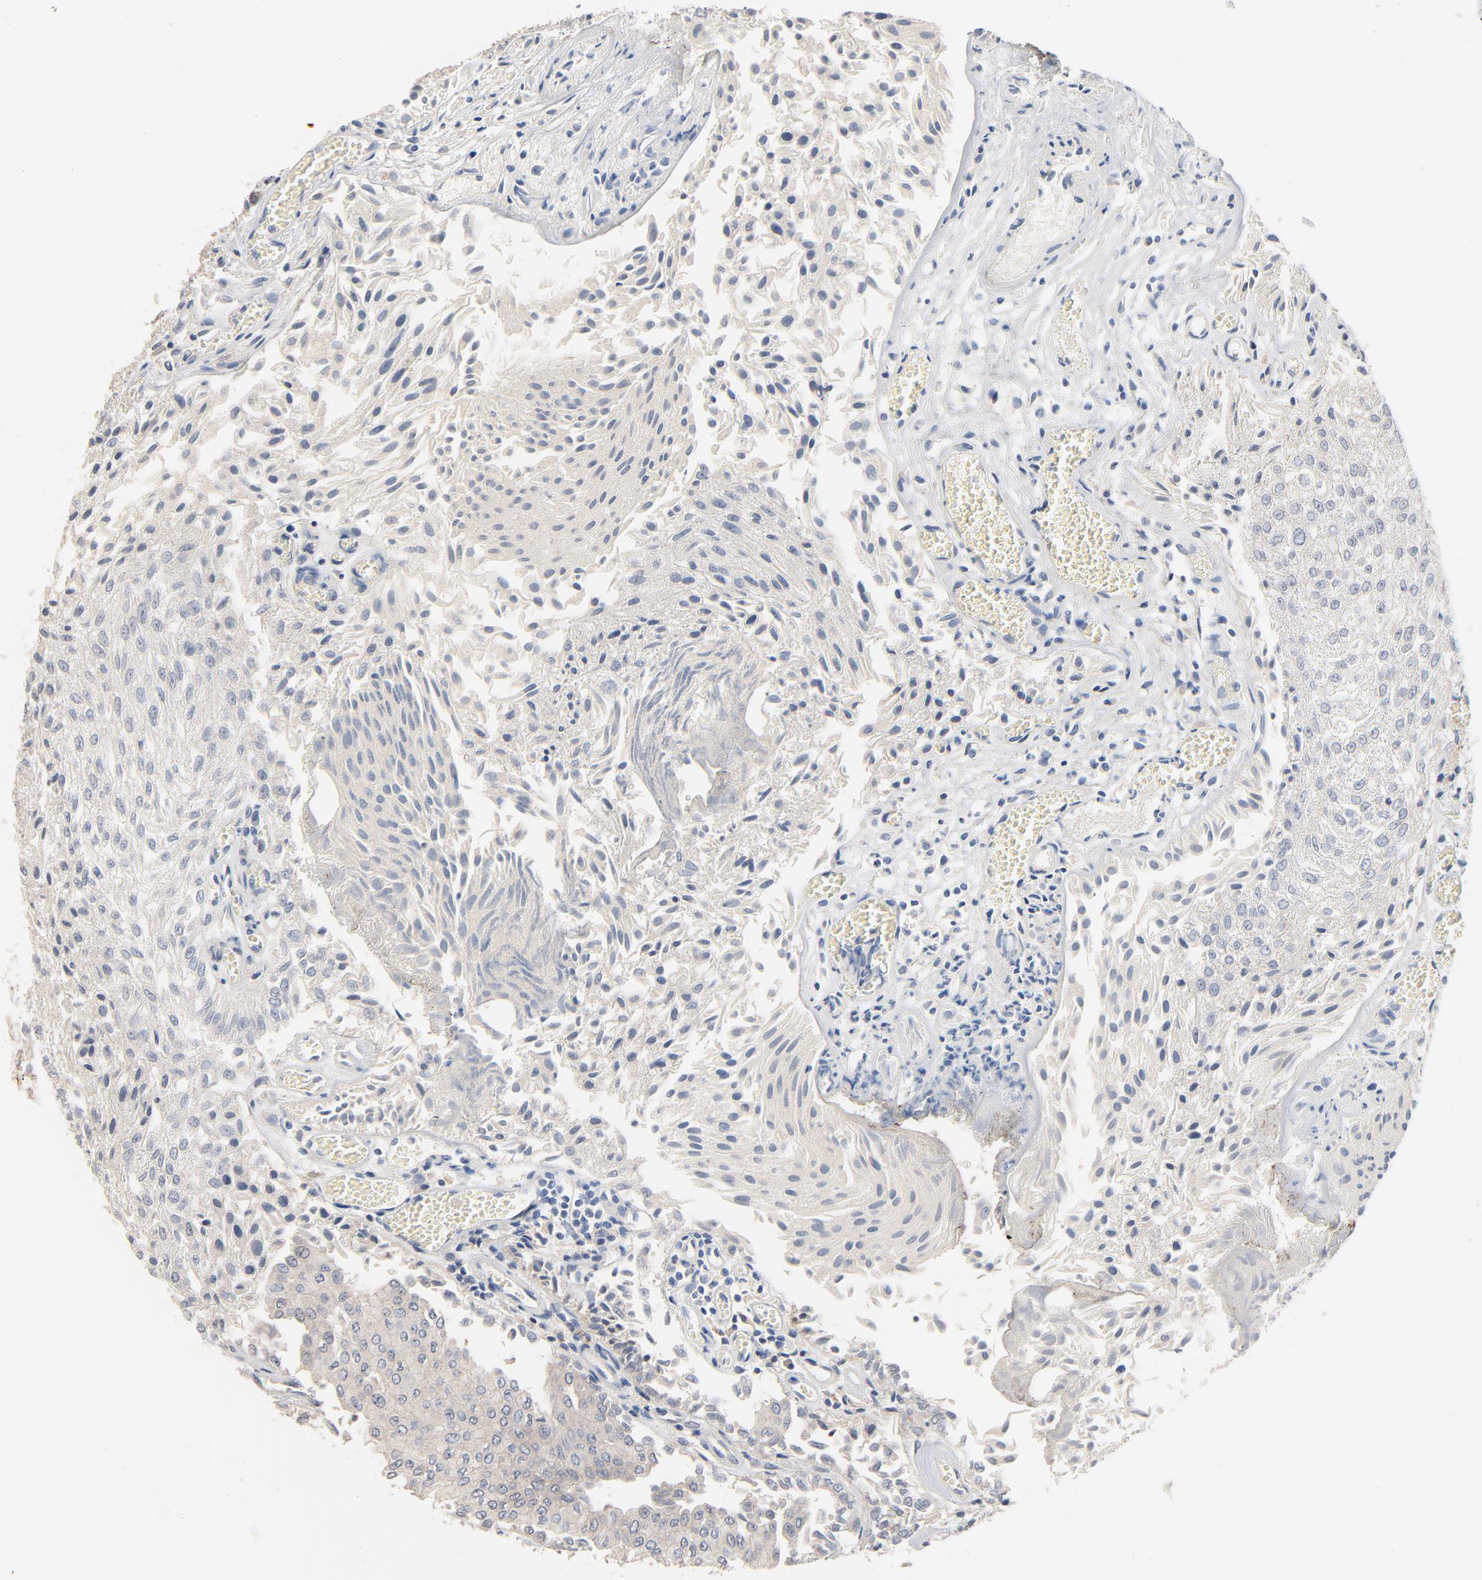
{"staining": {"intensity": "negative", "quantity": "none", "location": "none"}, "tissue": "urothelial cancer", "cell_type": "Tumor cells", "image_type": "cancer", "snomed": [{"axis": "morphology", "description": "Urothelial carcinoma, Low grade"}, {"axis": "topography", "description": "Urinary bladder"}], "caption": "Low-grade urothelial carcinoma stained for a protein using immunohistochemistry (IHC) exhibits no staining tumor cells.", "gene": "ZDHHC8", "patient": {"sex": "male", "age": 86}}